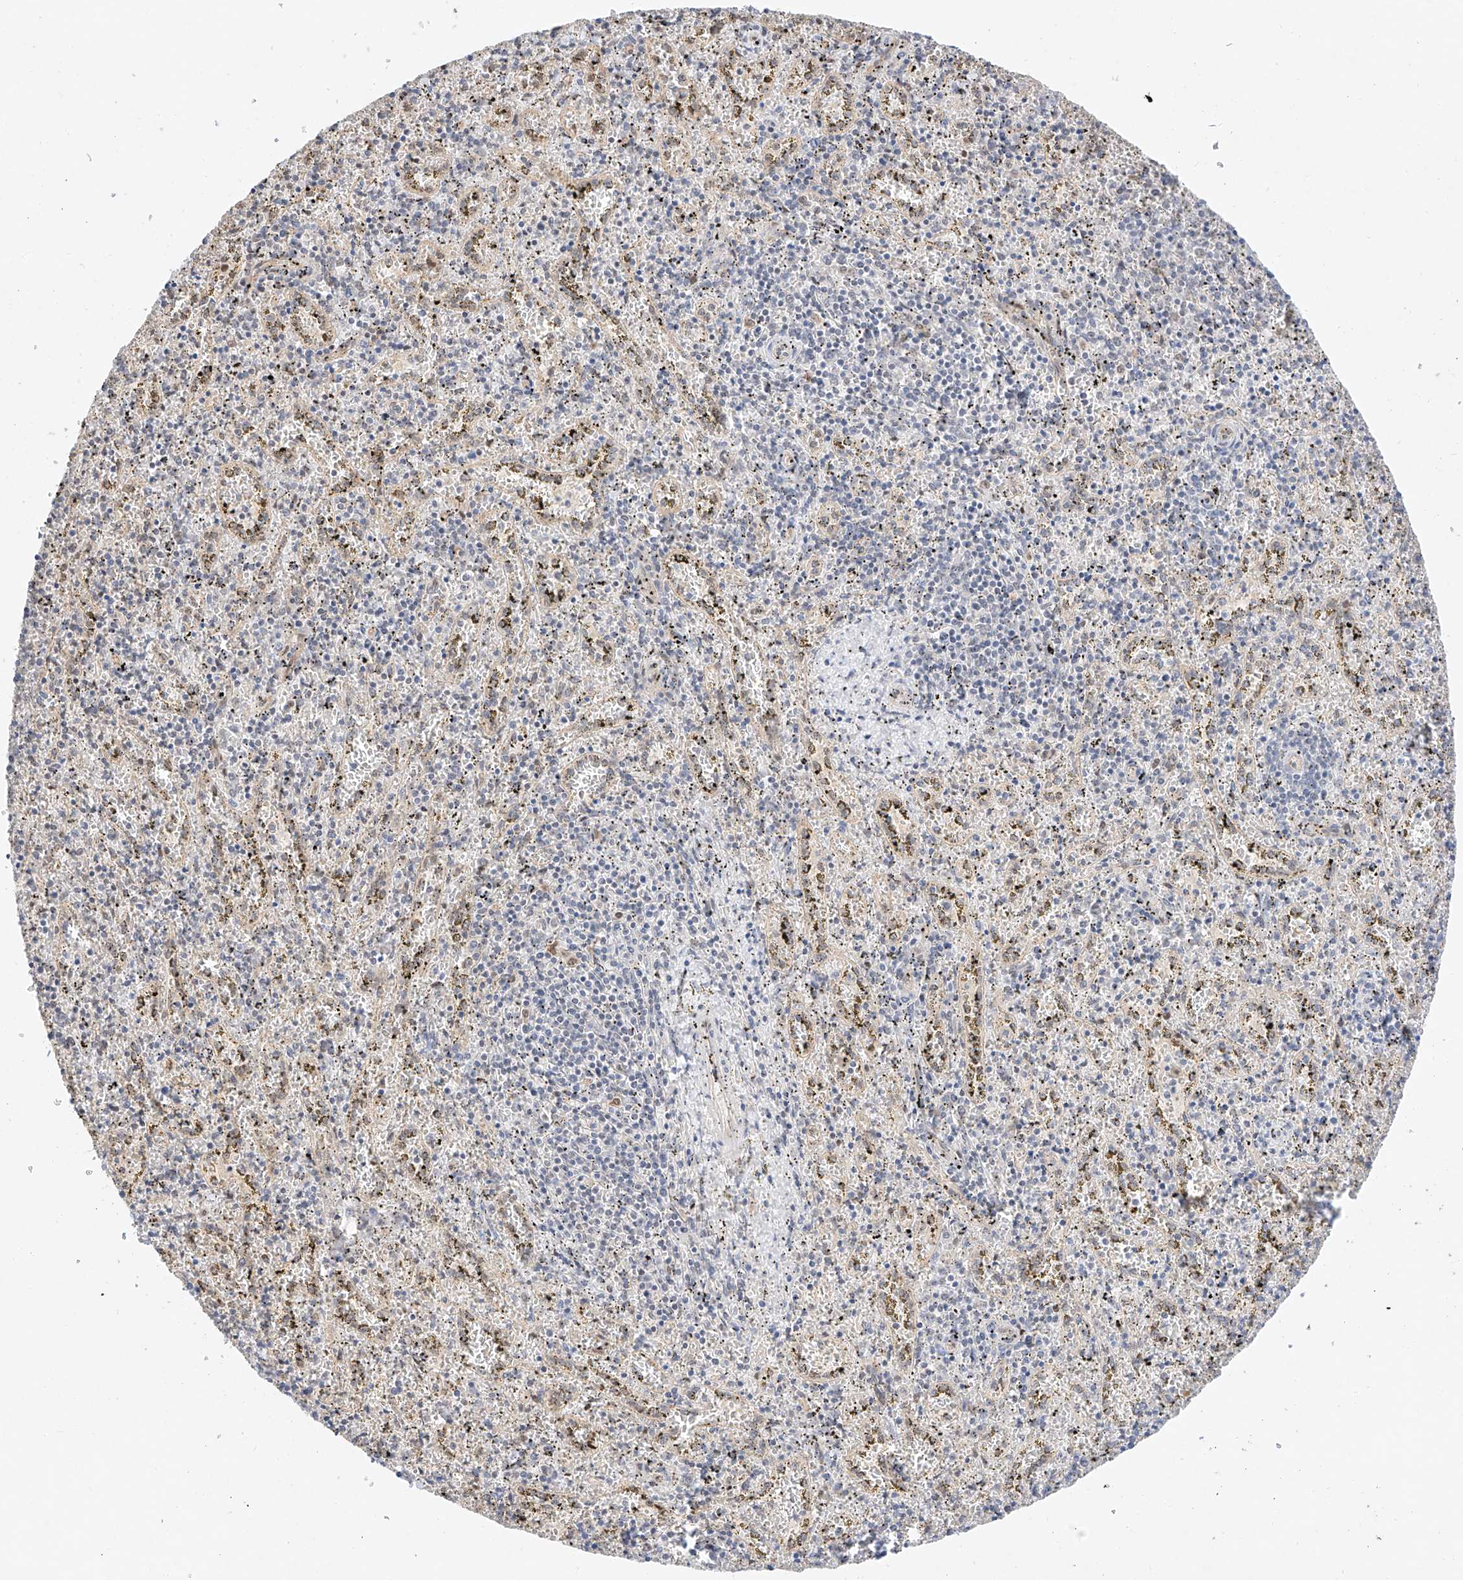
{"staining": {"intensity": "negative", "quantity": "none", "location": "none"}, "tissue": "spleen", "cell_type": "Cells in red pulp", "image_type": "normal", "snomed": [{"axis": "morphology", "description": "Normal tissue, NOS"}, {"axis": "topography", "description": "Spleen"}], "caption": "Cells in red pulp show no significant protein expression in benign spleen. (DAB immunohistochemistry (IHC), high magnification).", "gene": "IL22RA2", "patient": {"sex": "male", "age": 11}}